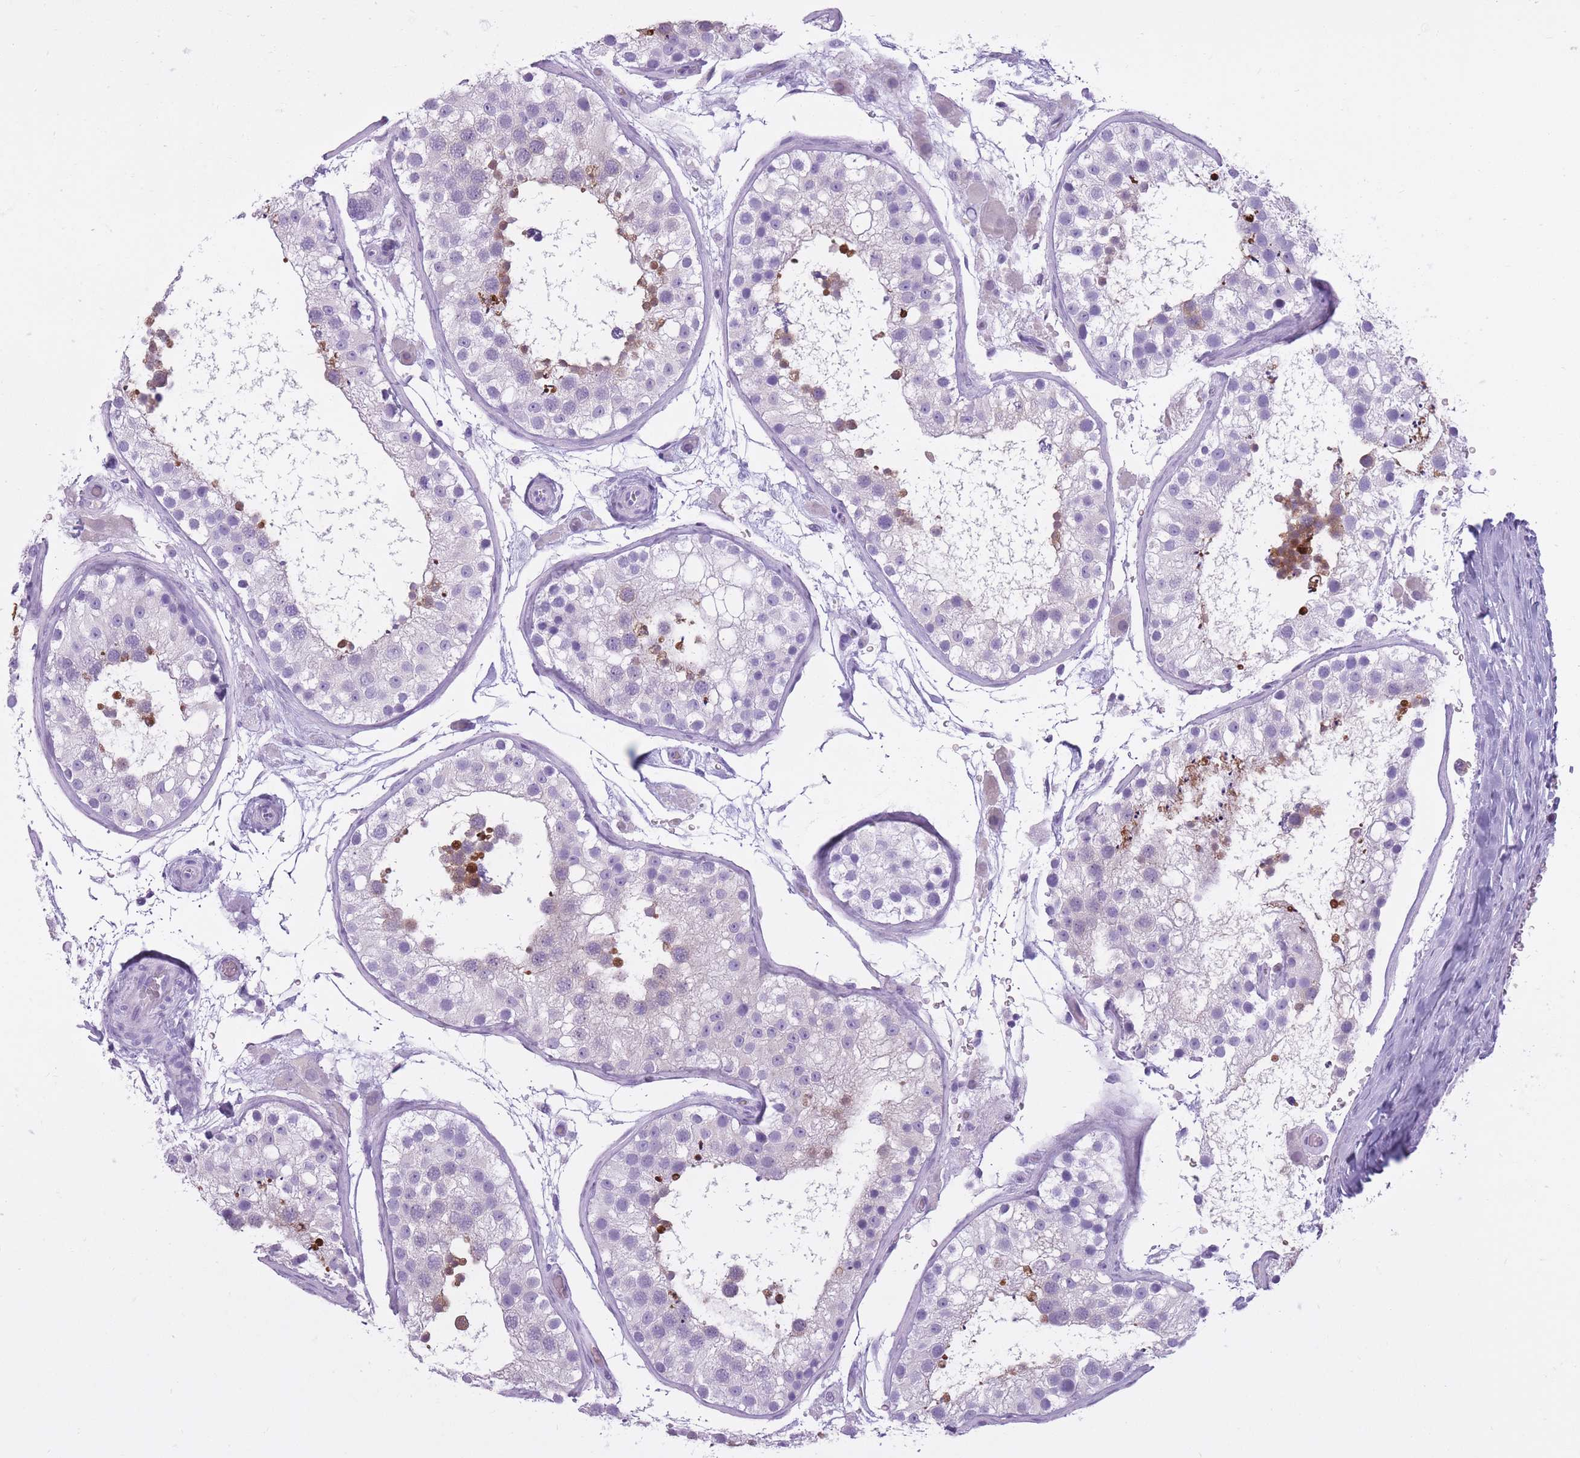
{"staining": {"intensity": "strong", "quantity": "<25%", "location": "cytoplasmic/membranous"}, "tissue": "testis", "cell_type": "Cells in seminiferous ducts", "image_type": "normal", "snomed": [{"axis": "morphology", "description": "Normal tissue, NOS"}, {"axis": "topography", "description": "Testis"}], "caption": "Immunohistochemical staining of unremarkable human testis exhibits strong cytoplasmic/membranous protein staining in approximately <25% of cells in seminiferous ducts.", "gene": "OR7C1", "patient": {"sex": "male", "age": 26}}